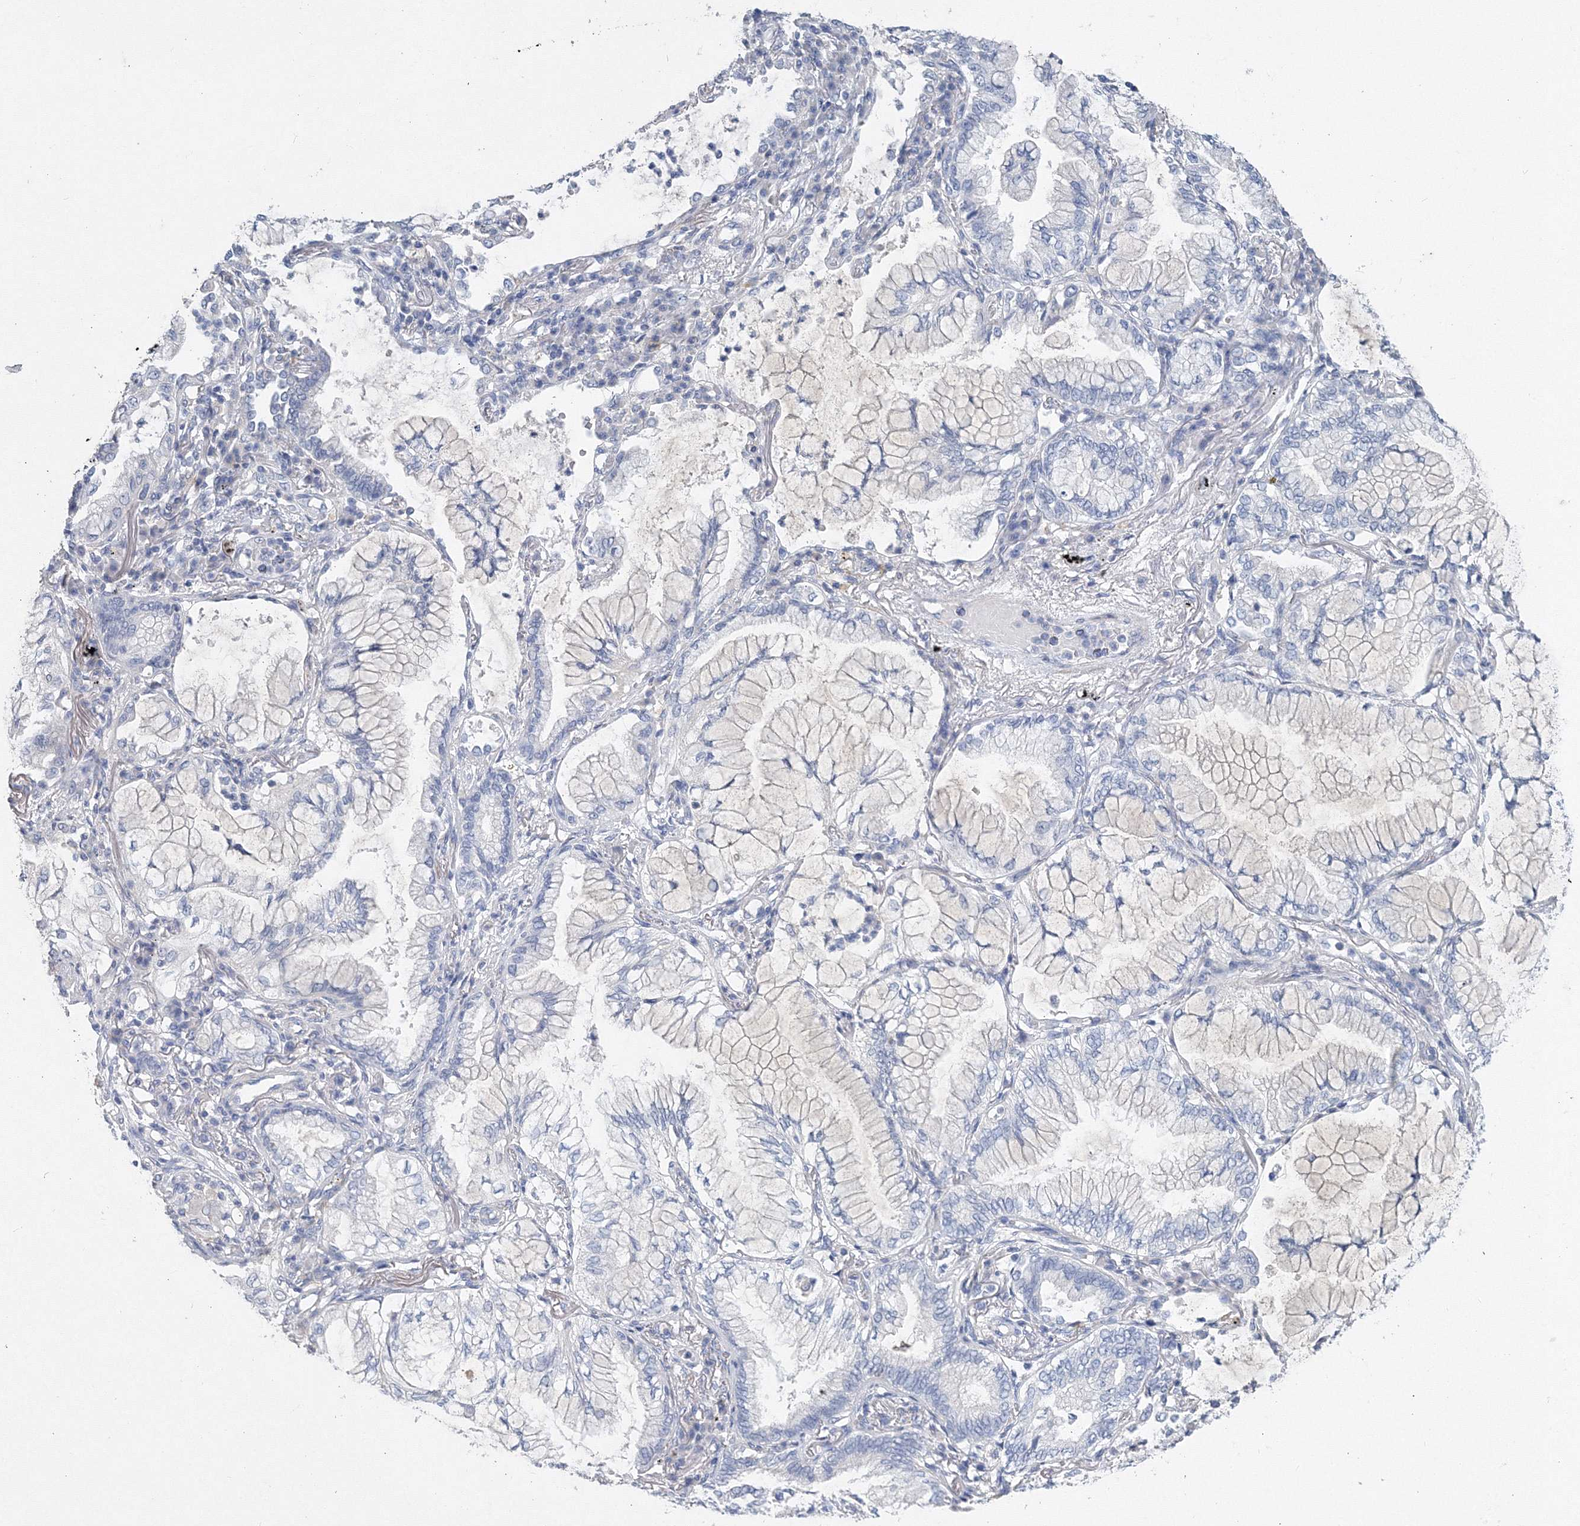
{"staining": {"intensity": "negative", "quantity": "none", "location": "none"}, "tissue": "lung cancer", "cell_type": "Tumor cells", "image_type": "cancer", "snomed": [{"axis": "morphology", "description": "Adenocarcinoma, NOS"}, {"axis": "topography", "description": "Lung"}], "caption": "Immunohistochemistry photomicrograph of neoplastic tissue: human lung cancer stained with DAB (3,3'-diaminobenzidine) exhibits no significant protein staining in tumor cells.", "gene": "OSBPL6", "patient": {"sex": "female", "age": 70}}